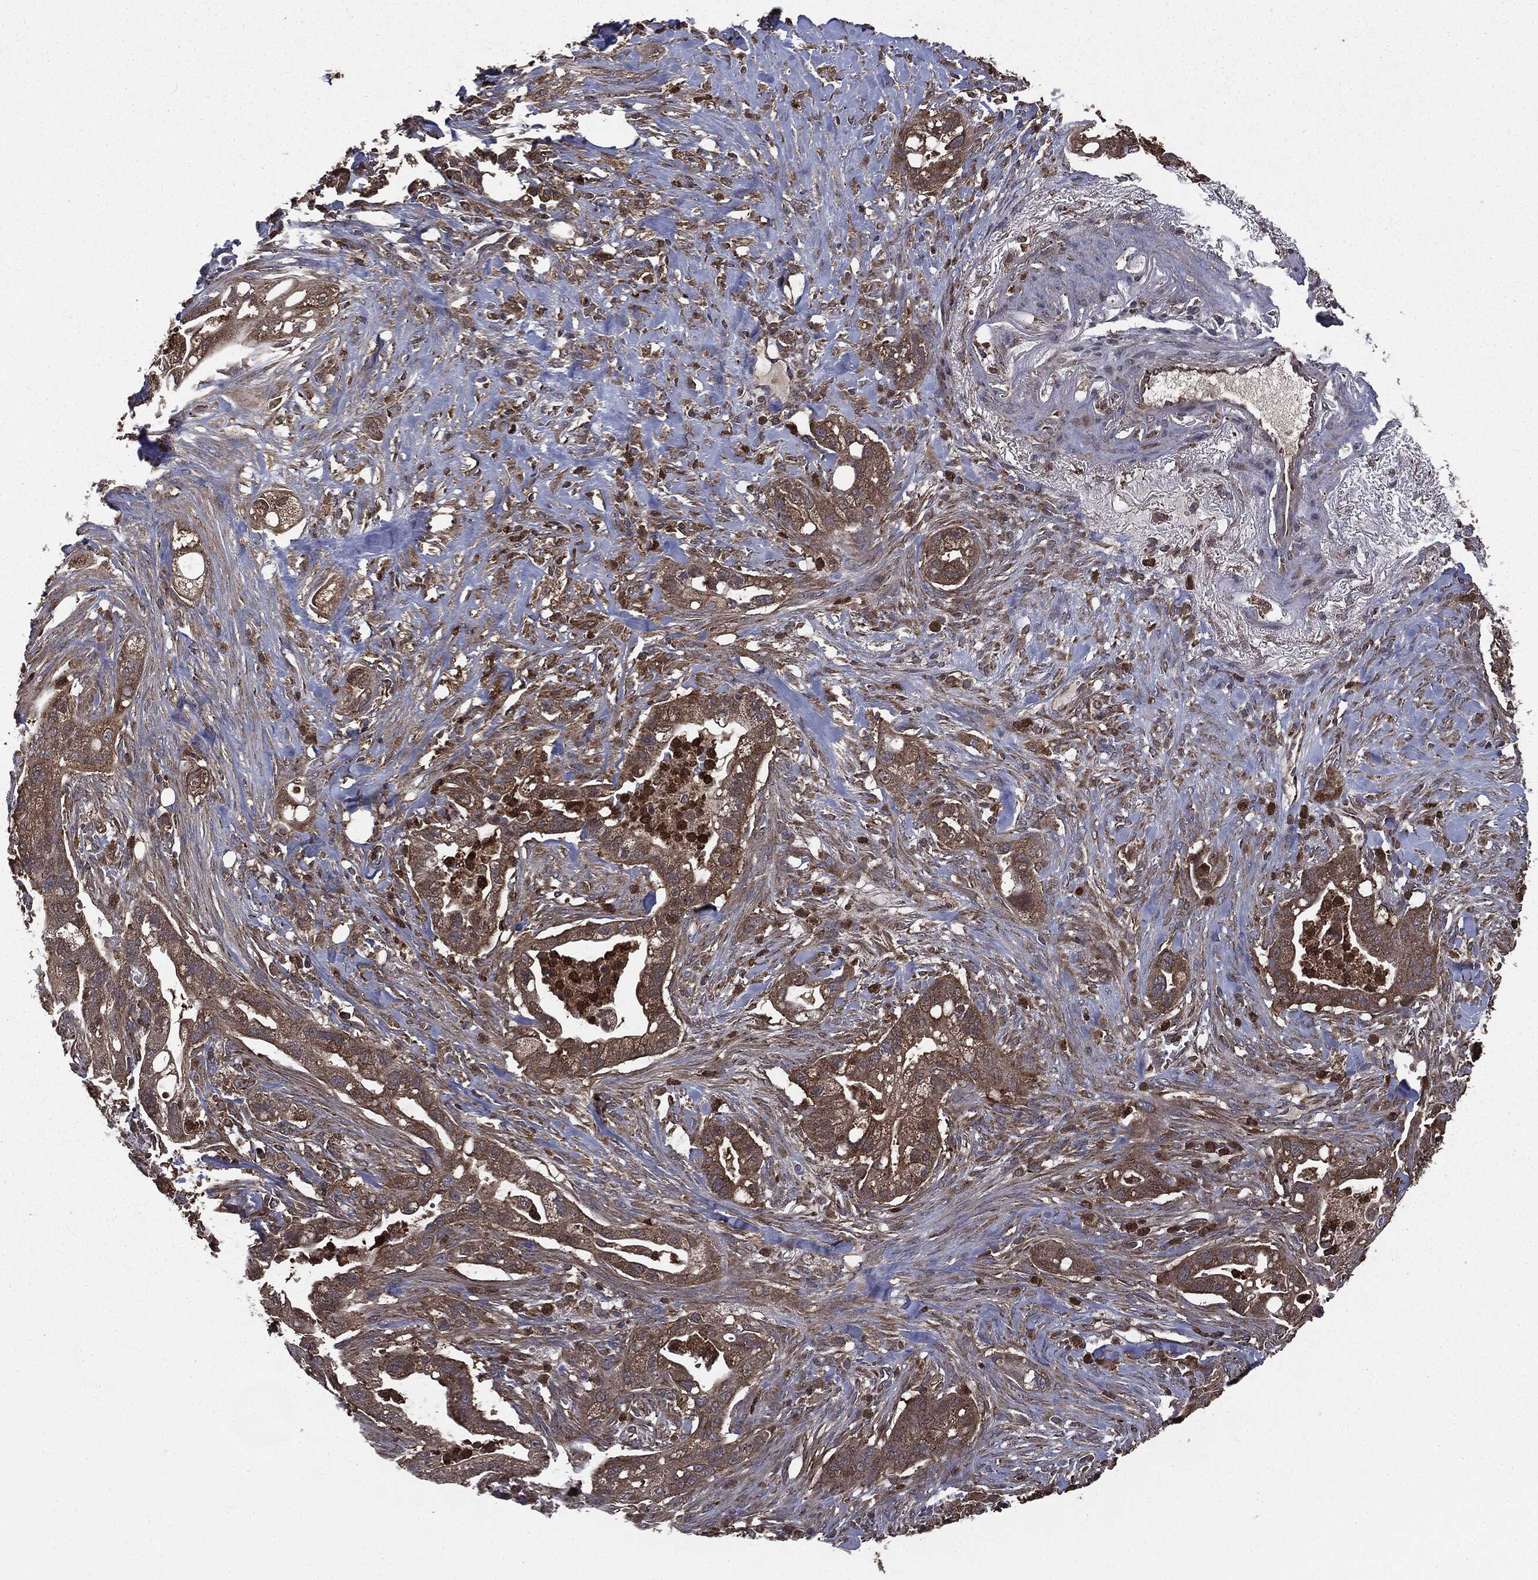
{"staining": {"intensity": "moderate", "quantity": ">75%", "location": "cytoplasmic/membranous"}, "tissue": "pancreatic cancer", "cell_type": "Tumor cells", "image_type": "cancer", "snomed": [{"axis": "morphology", "description": "Adenocarcinoma, NOS"}, {"axis": "topography", "description": "Pancreas"}], "caption": "Moderate cytoplasmic/membranous protein staining is present in about >75% of tumor cells in pancreatic cancer.", "gene": "MAPK6", "patient": {"sex": "male", "age": 44}}